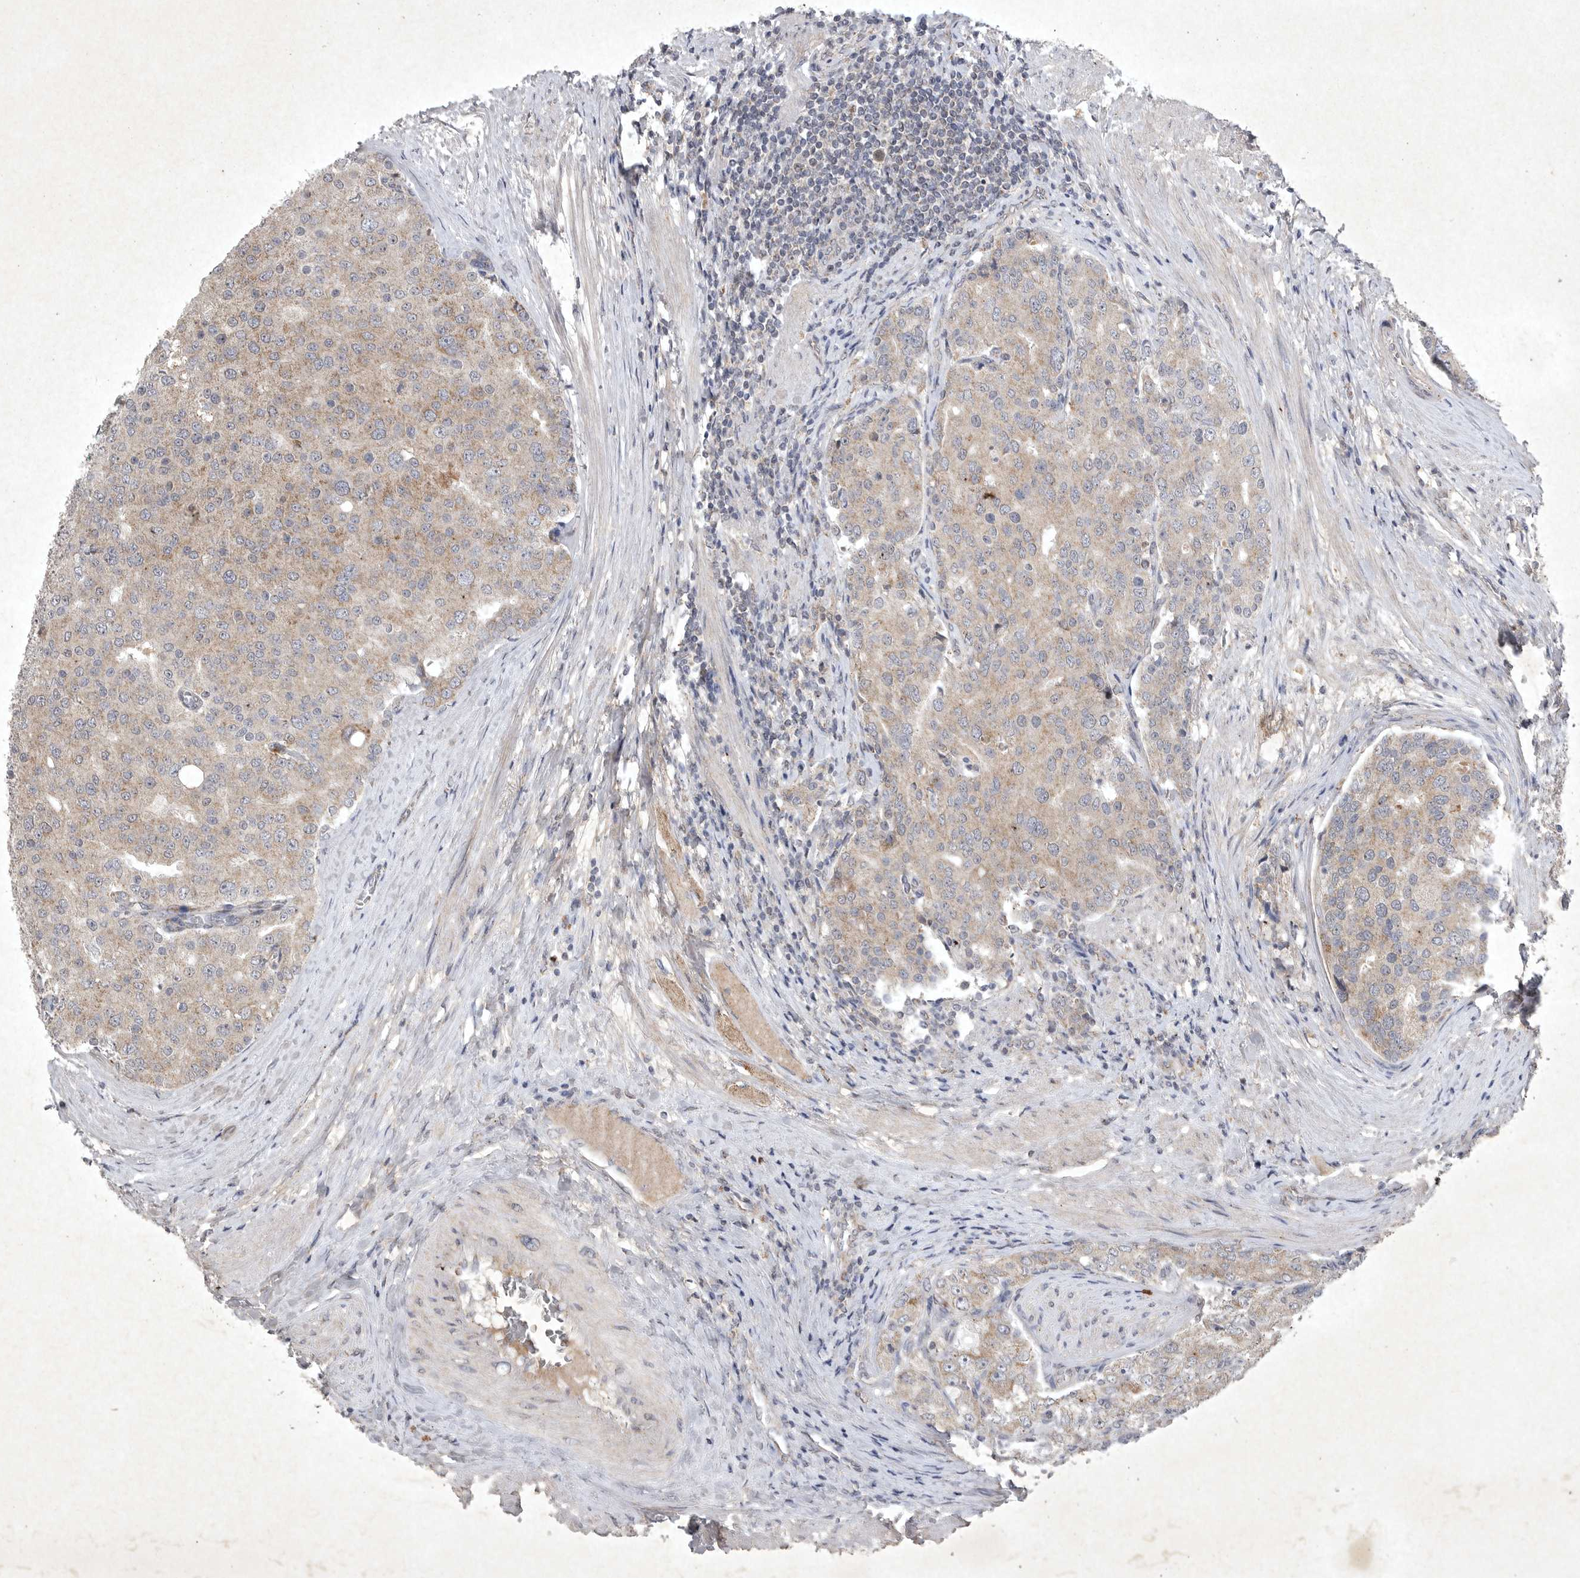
{"staining": {"intensity": "weak", "quantity": "25%-75%", "location": "cytoplasmic/membranous"}, "tissue": "prostate cancer", "cell_type": "Tumor cells", "image_type": "cancer", "snomed": [{"axis": "morphology", "description": "Adenocarcinoma, High grade"}, {"axis": "topography", "description": "Prostate"}], "caption": "There is low levels of weak cytoplasmic/membranous expression in tumor cells of prostate cancer (adenocarcinoma (high-grade)), as demonstrated by immunohistochemical staining (brown color).", "gene": "DDR1", "patient": {"sex": "male", "age": 50}}